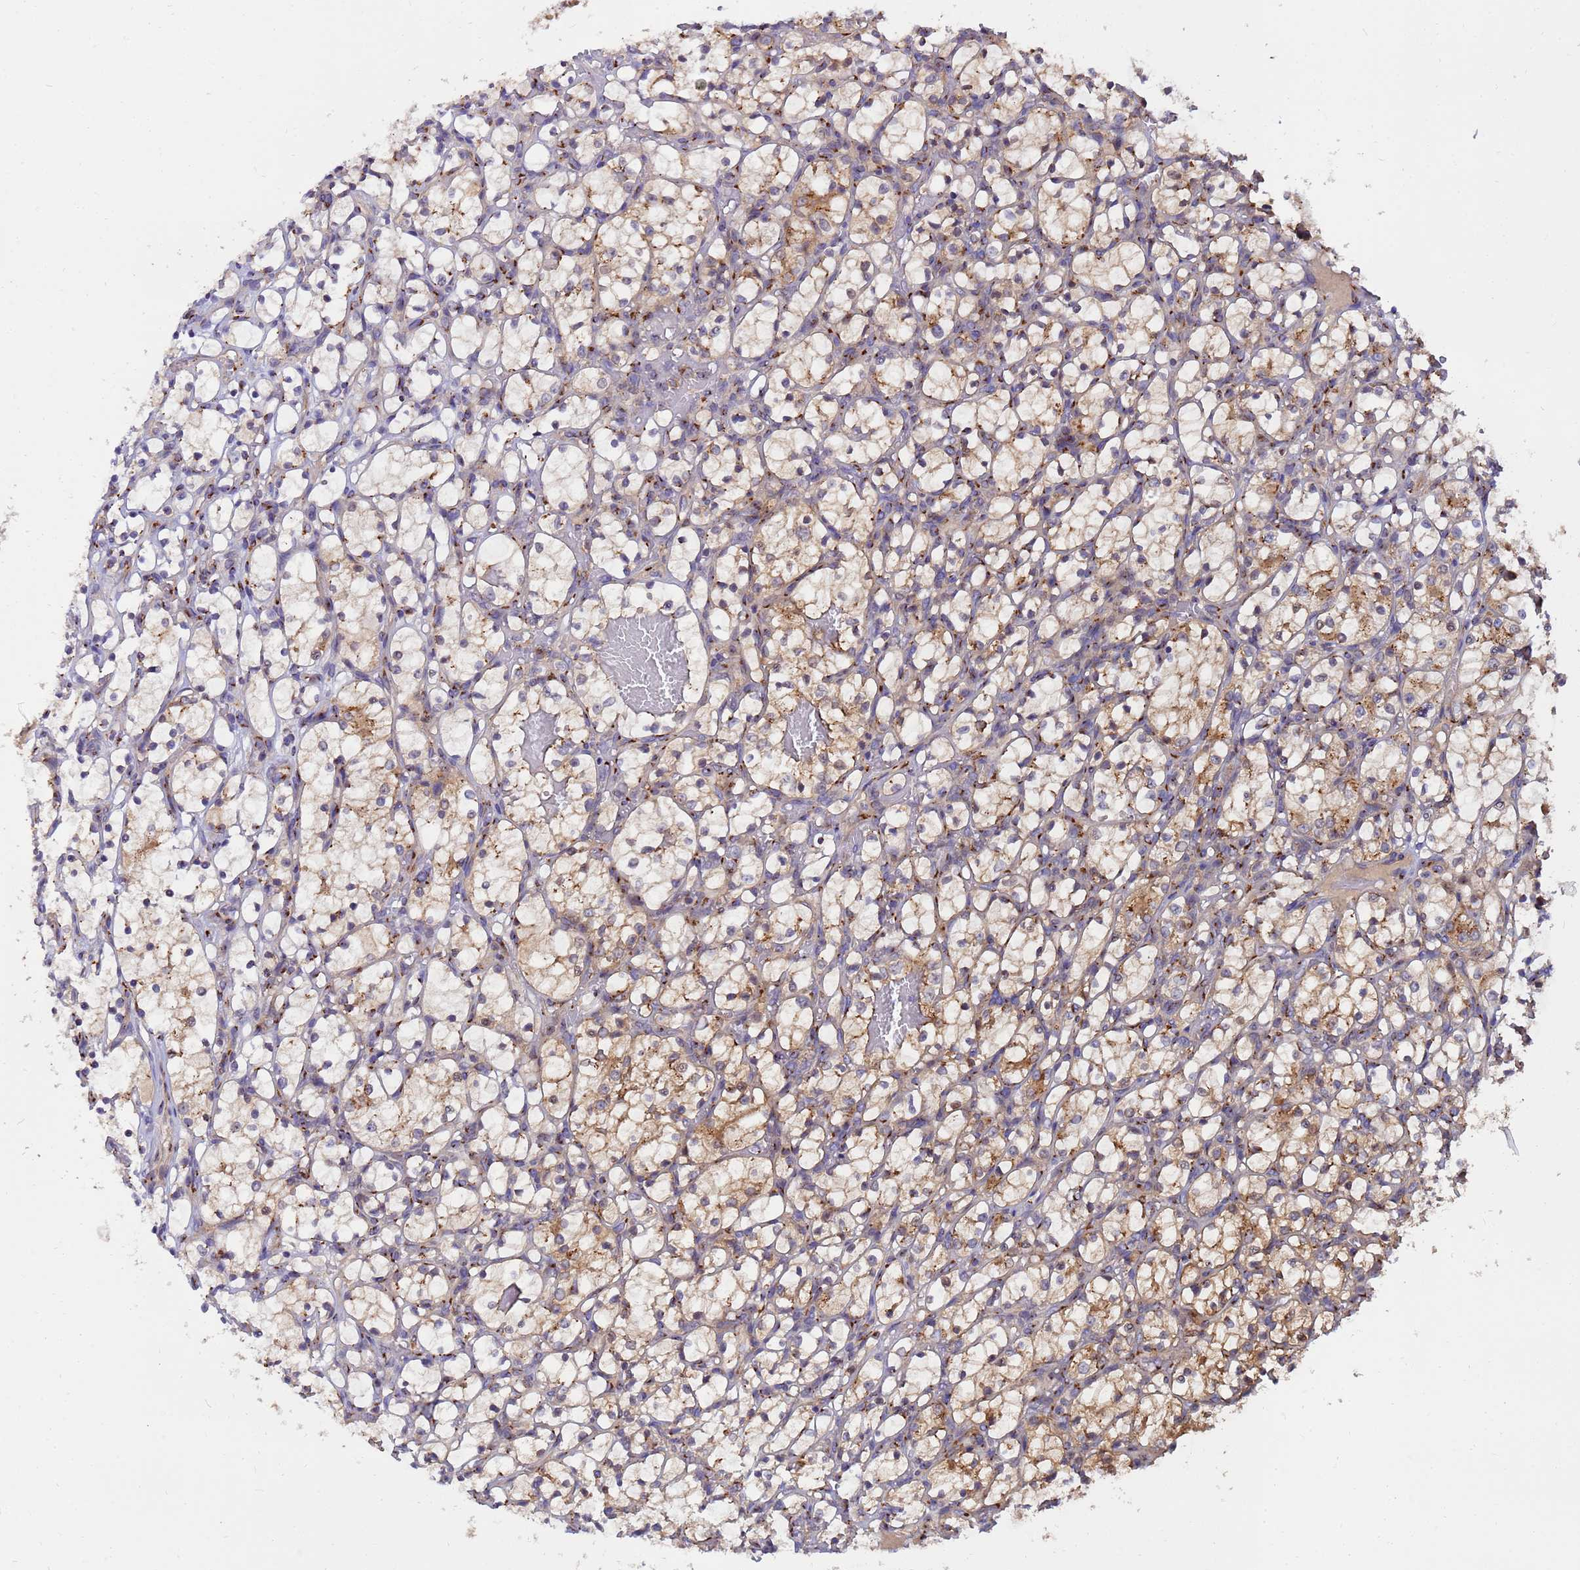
{"staining": {"intensity": "moderate", "quantity": ">75%", "location": "cytoplasmic/membranous"}, "tissue": "renal cancer", "cell_type": "Tumor cells", "image_type": "cancer", "snomed": [{"axis": "morphology", "description": "Adenocarcinoma, NOS"}, {"axis": "topography", "description": "Kidney"}], "caption": "Immunohistochemical staining of renal adenocarcinoma demonstrates medium levels of moderate cytoplasmic/membranous positivity in about >75% of tumor cells.", "gene": "HPS3", "patient": {"sex": "female", "age": 69}}